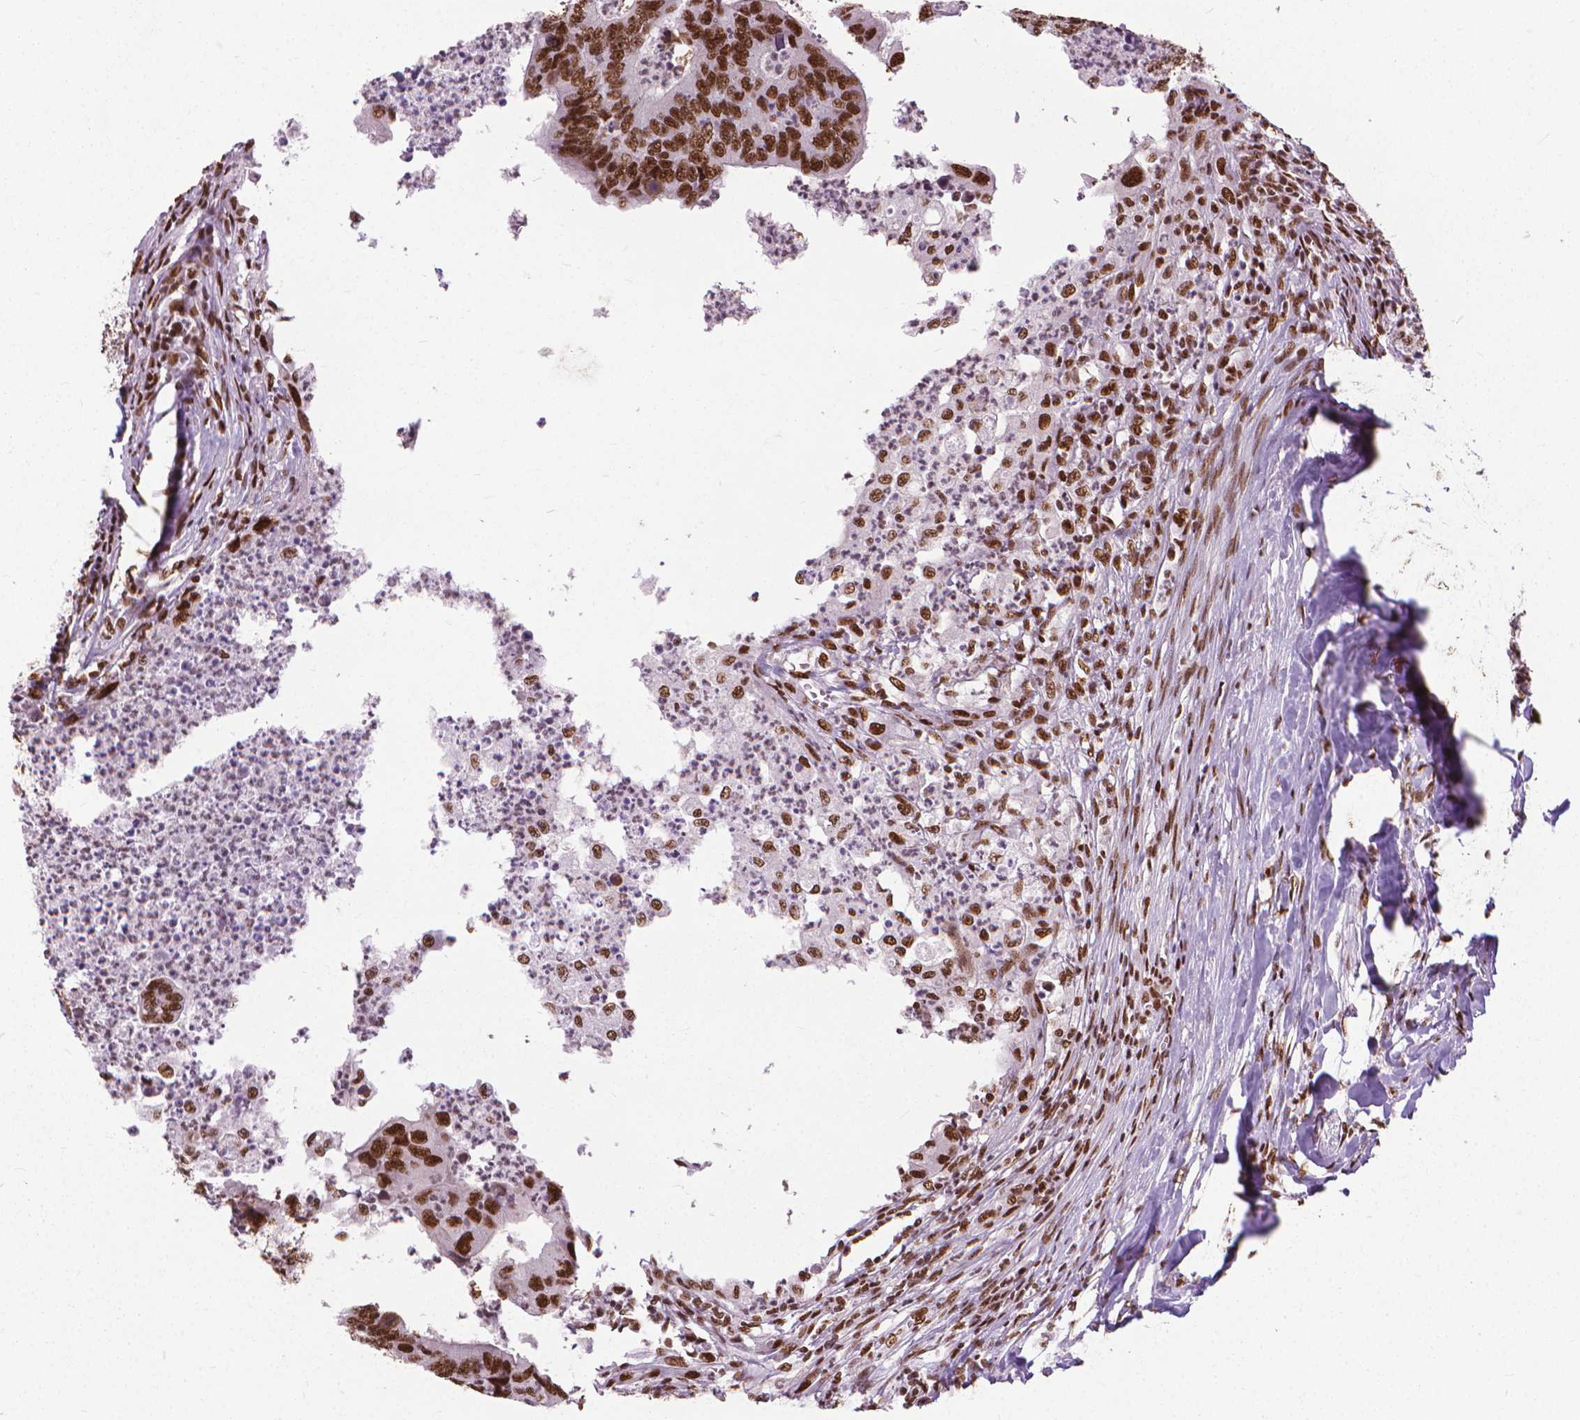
{"staining": {"intensity": "strong", "quantity": ">75%", "location": "nuclear"}, "tissue": "colorectal cancer", "cell_type": "Tumor cells", "image_type": "cancer", "snomed": [{"axis": "morphology", "description": "Adenocarcinoma, NOS"}, {"axis": "topography", "description": "Colon"}], "caption": "The photomicrograph displays immunohistochemical staining of adenocarcinoma (colorectal). There is strong nuclear expression is identified in approximately >75% of tumor cells. The protein of interest is shown in brown color, while the nuclei are stained blue.", "gene": "AKAP8", "patient": {"sex": "female", "age": 67}}